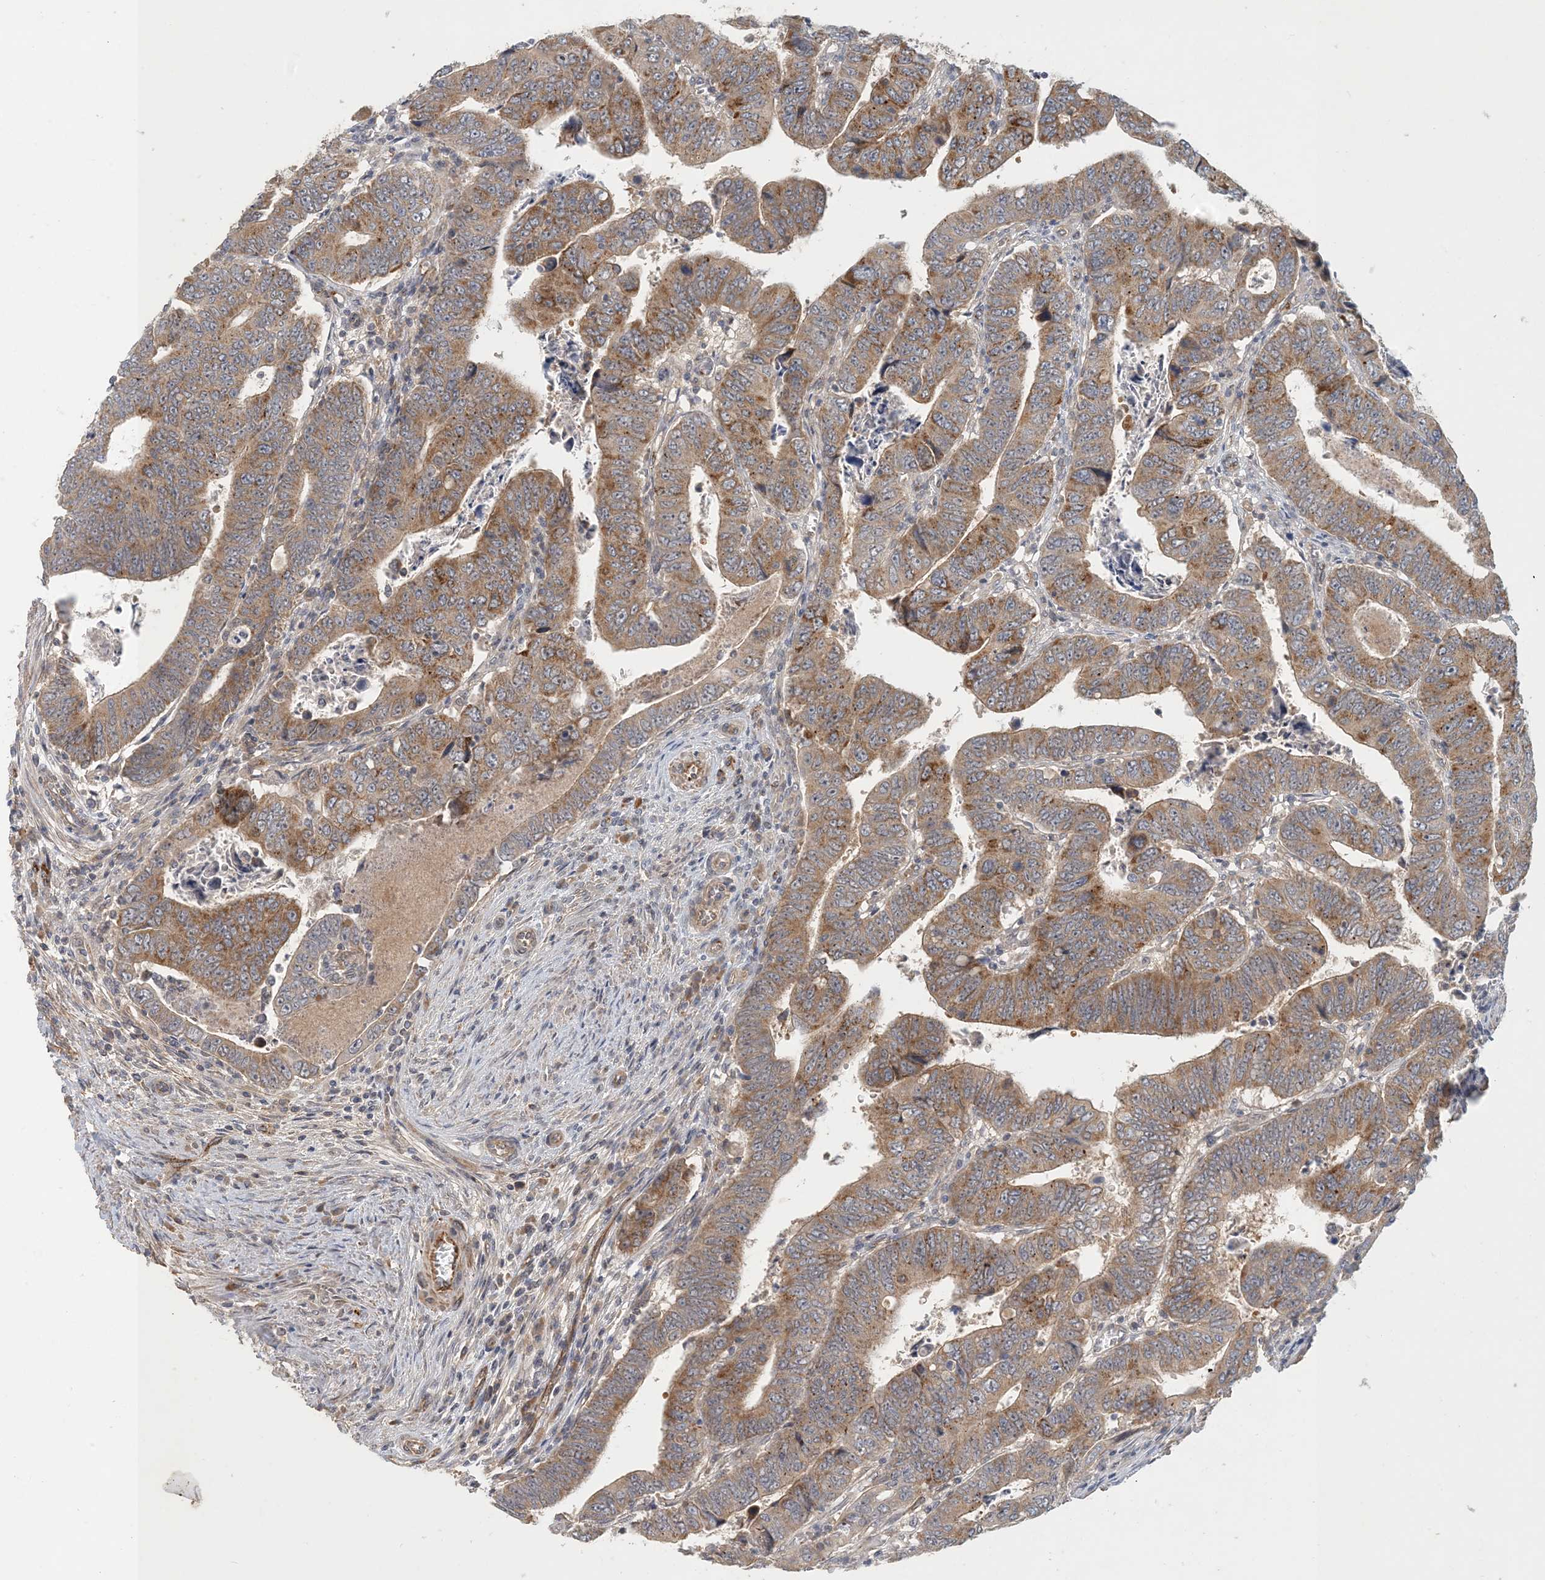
{"staining": {"intensity": "moderate", "quantity": ">75%", "location": "cytoplasmic/membranous"}, "tissue": "colorectal cancer", "cell_type": "Tumor cells", "image_type": "cancer", "snomed": [{"axis": "morphology", "description": "Normal tissue, NOS"}, {"axis": "morphology", "description": "Adenocarcinoma, NOS"}, {"axis": "topography", "description": "Rectum"}], "caption": "Protein staining of colorectal adenocarcinoma tissue demonstrates moderate cytoplasmic/membranous staining in about >75% of tumor cells.", "gene": "ZBTB3", "patient": {"sex": "female", "age": 65}}